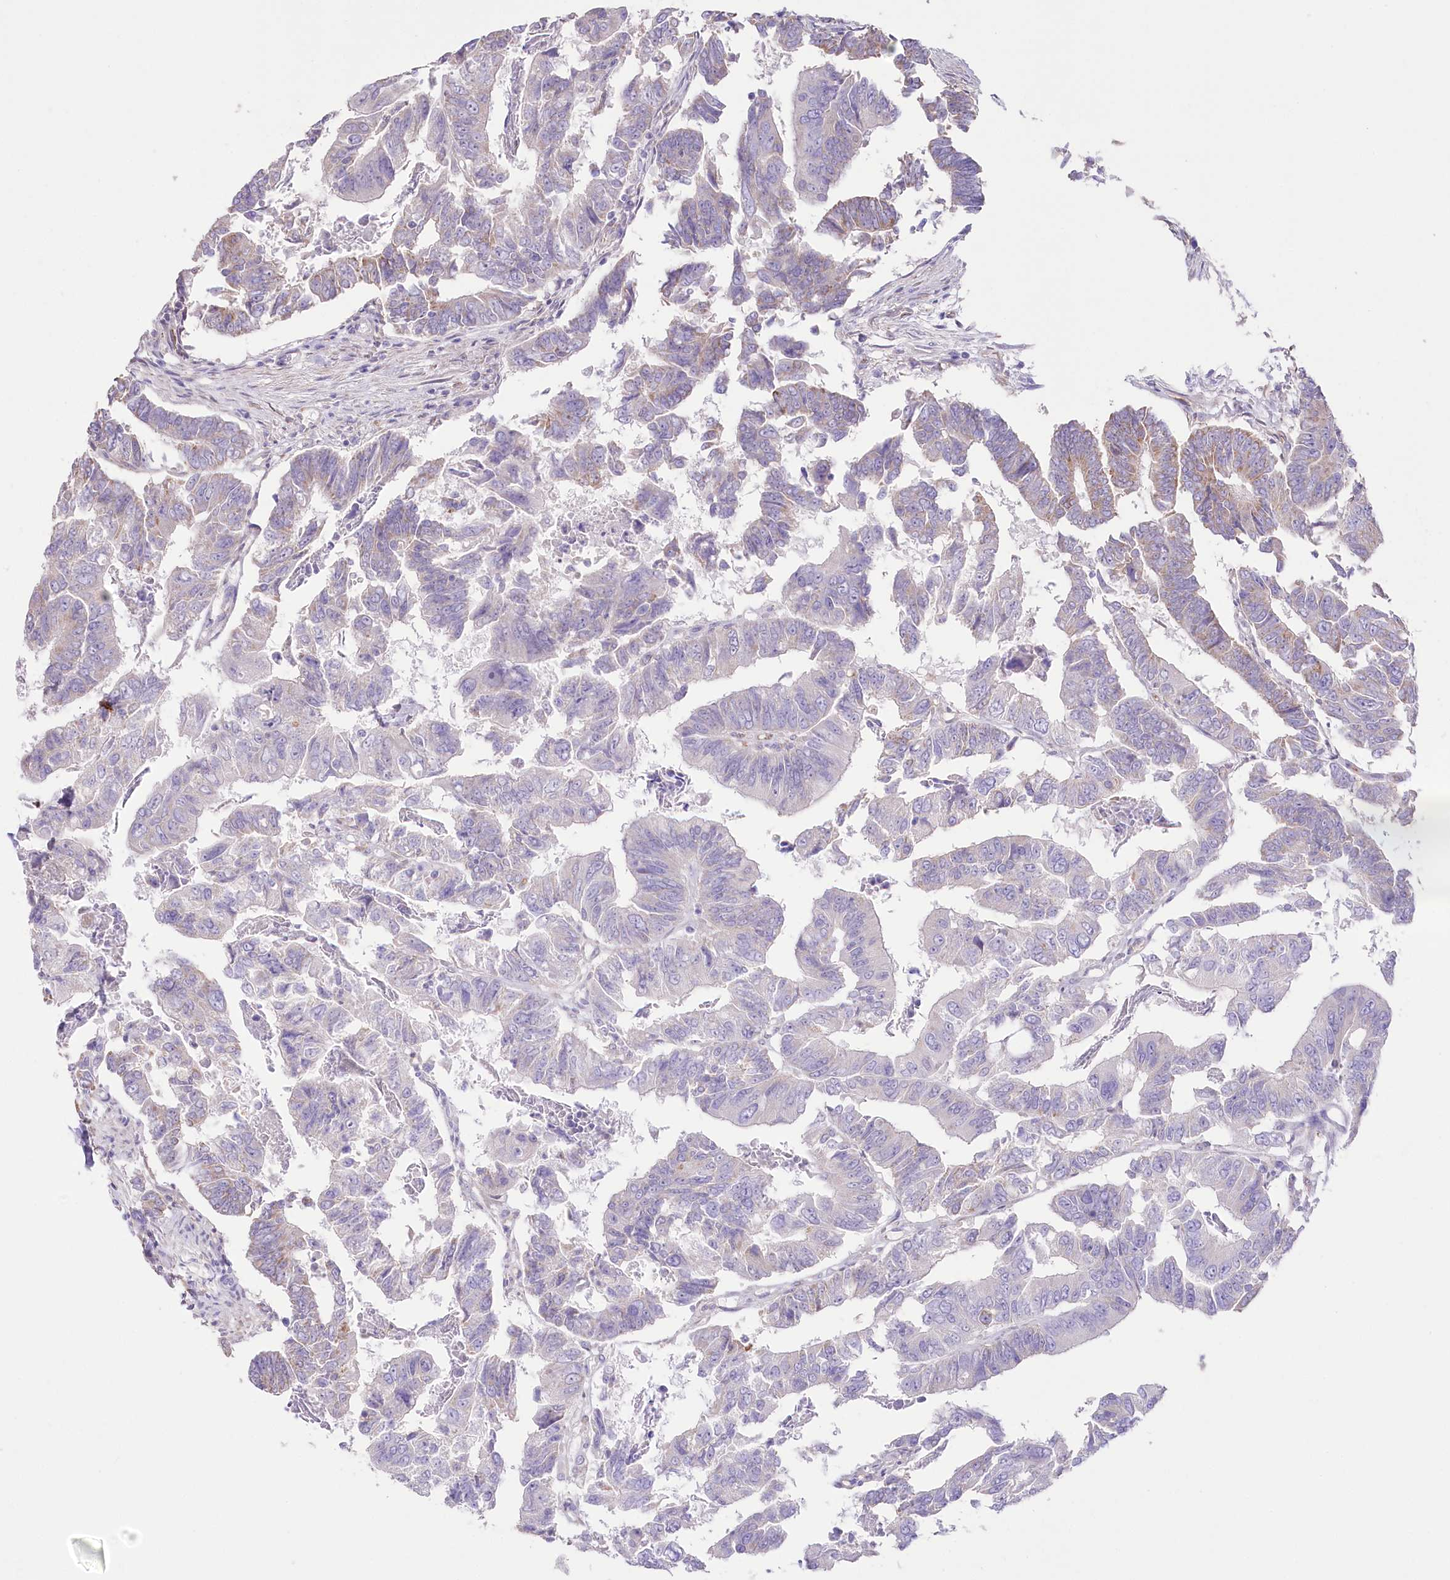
{"staining": {"intensity": "negative", "quantity": "none", "location": "none"}, "tissue": "colorectal cancer", "cell_type": "Tumor cells", "image_type": "cancer", "snomed": [{"axis": "morphology", "description": "Adenocarcinoma, NOS"}, {"axis": "topography", "description": "Rectum"}], "caption": "DAB (3,3'-diaminobenzidine) immunohistochemical staining of human colorectal cancer reveals no significant staining in tumor cells.", "gene": "SLC39A10", "patient": {"sex": "female", "age": 65}}